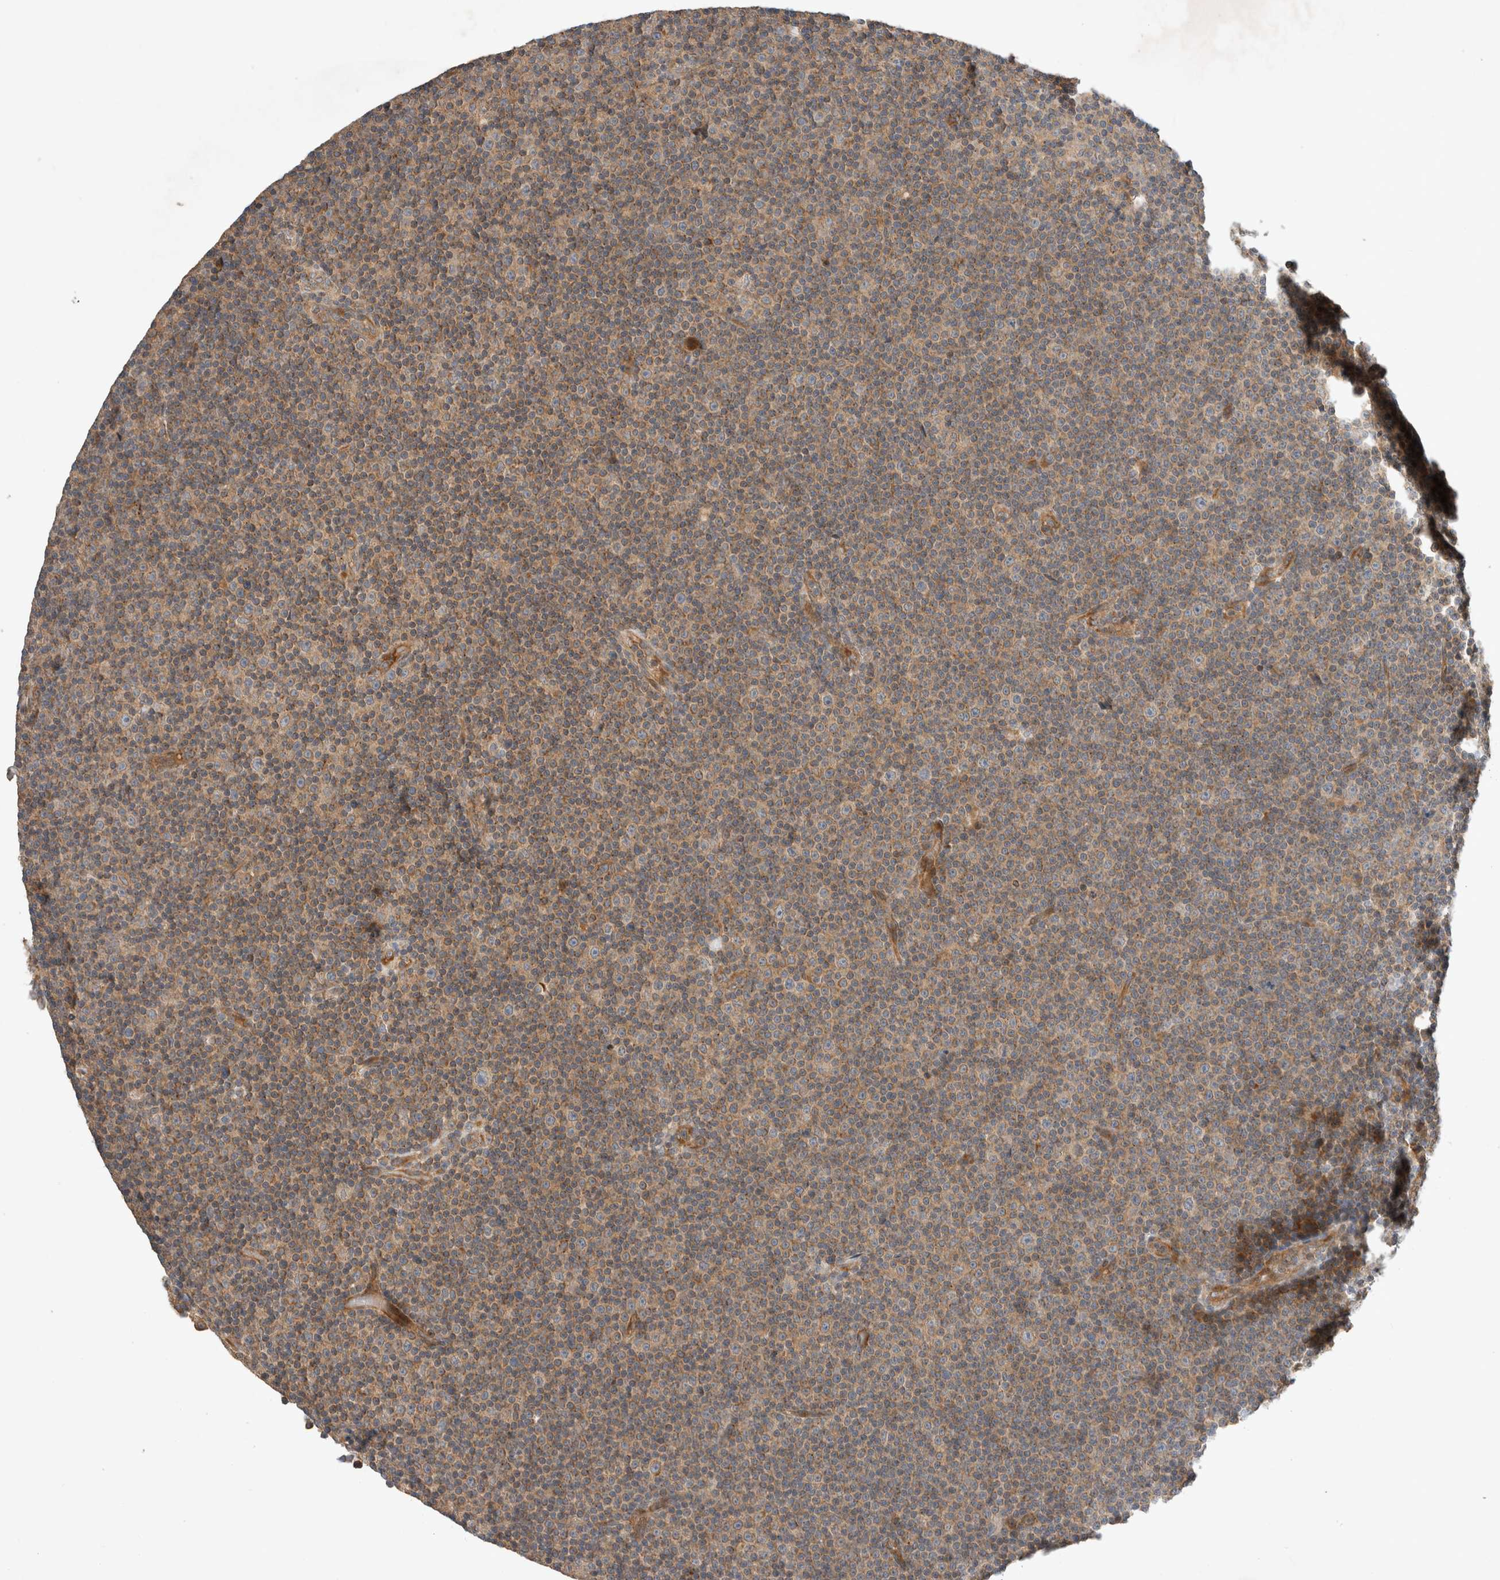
{"staining": {"intensity": "weak", "quantity": ">75%", "location": "cytoplasmic/membranous"}, "tissue": "lymphoma", "cell_type": "Tumor cells", "image_type": "cancer", "snomed": [{"axis": "morphology", "description": "Malignant lymphoma, non-Hodgkin's type, Low grade"}, {"axis": "topography", "description": "Lymph node"}], "caption": "Protein positivity by IHC reveals weak cytoplasmic/membranous staining in about >75% of tumor cells in malignant lymphoma, non-Hodgkin's type (low-grade). (brown staining indicates protein expression, while blue staining denotes nuclei).", "gene": "ARMC9", "patient": {"sex": "female", "age": 67}}